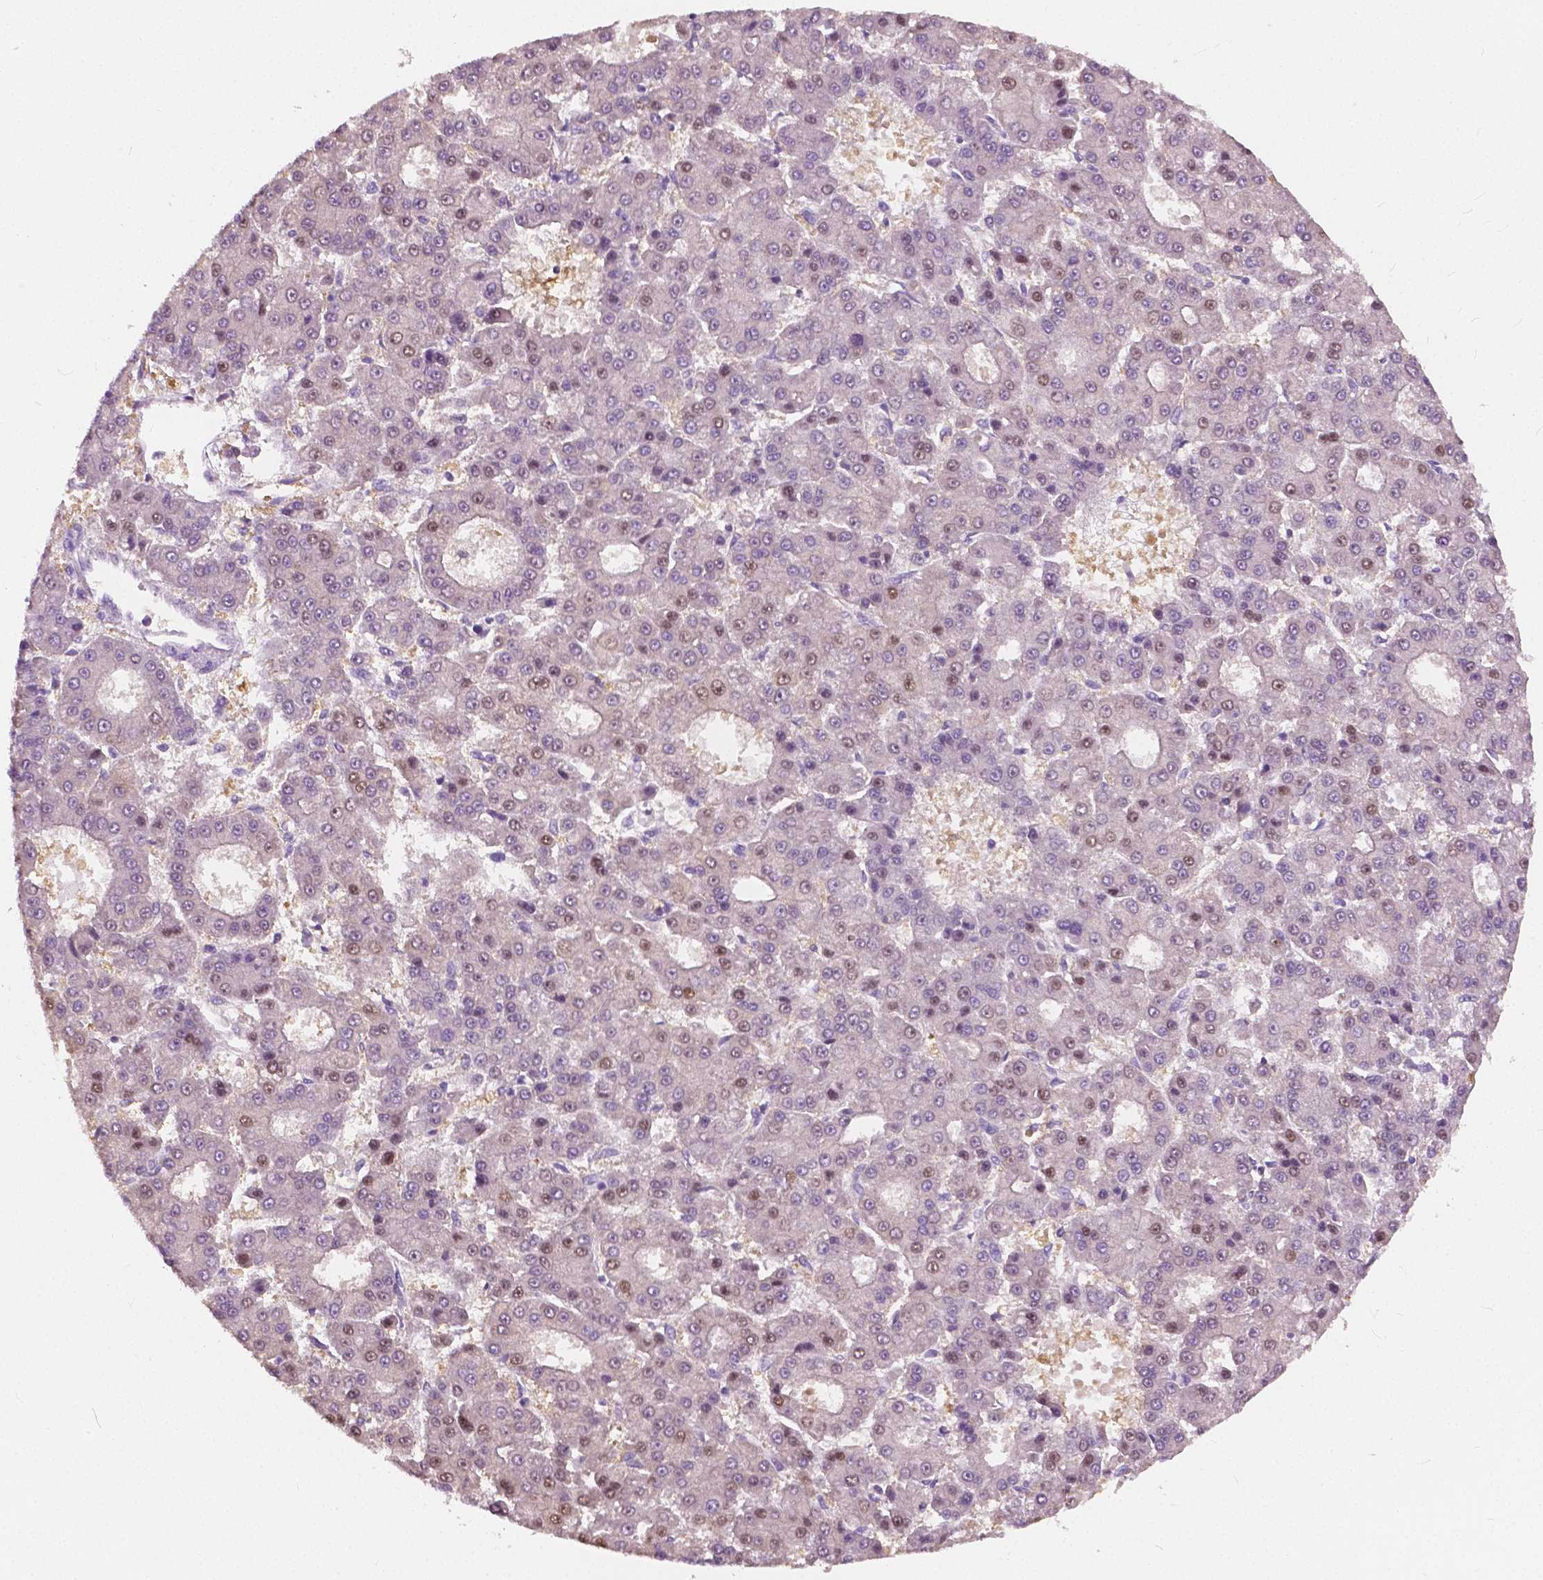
{"staining": {"intensity": "moderate", "quantity": "<25%", "location": "nuclear"}, "tissue": "liver cancer", "cell_type": "Tumor cells", "image_type": "cancer", "snomed": [{"axis": "morphology", "description": "Carcinoma, Hepatocellular, NOS"}, {"axis": "topography", "description": "Liver"}], "caption": "A low amount of moderate nuclear expression is present in about <25% of tumor cells in liver cancer (hepatocellular carcinoma) tissue.", "gene": "TKFC", "patient": {"sex": "male", "age": 70}}